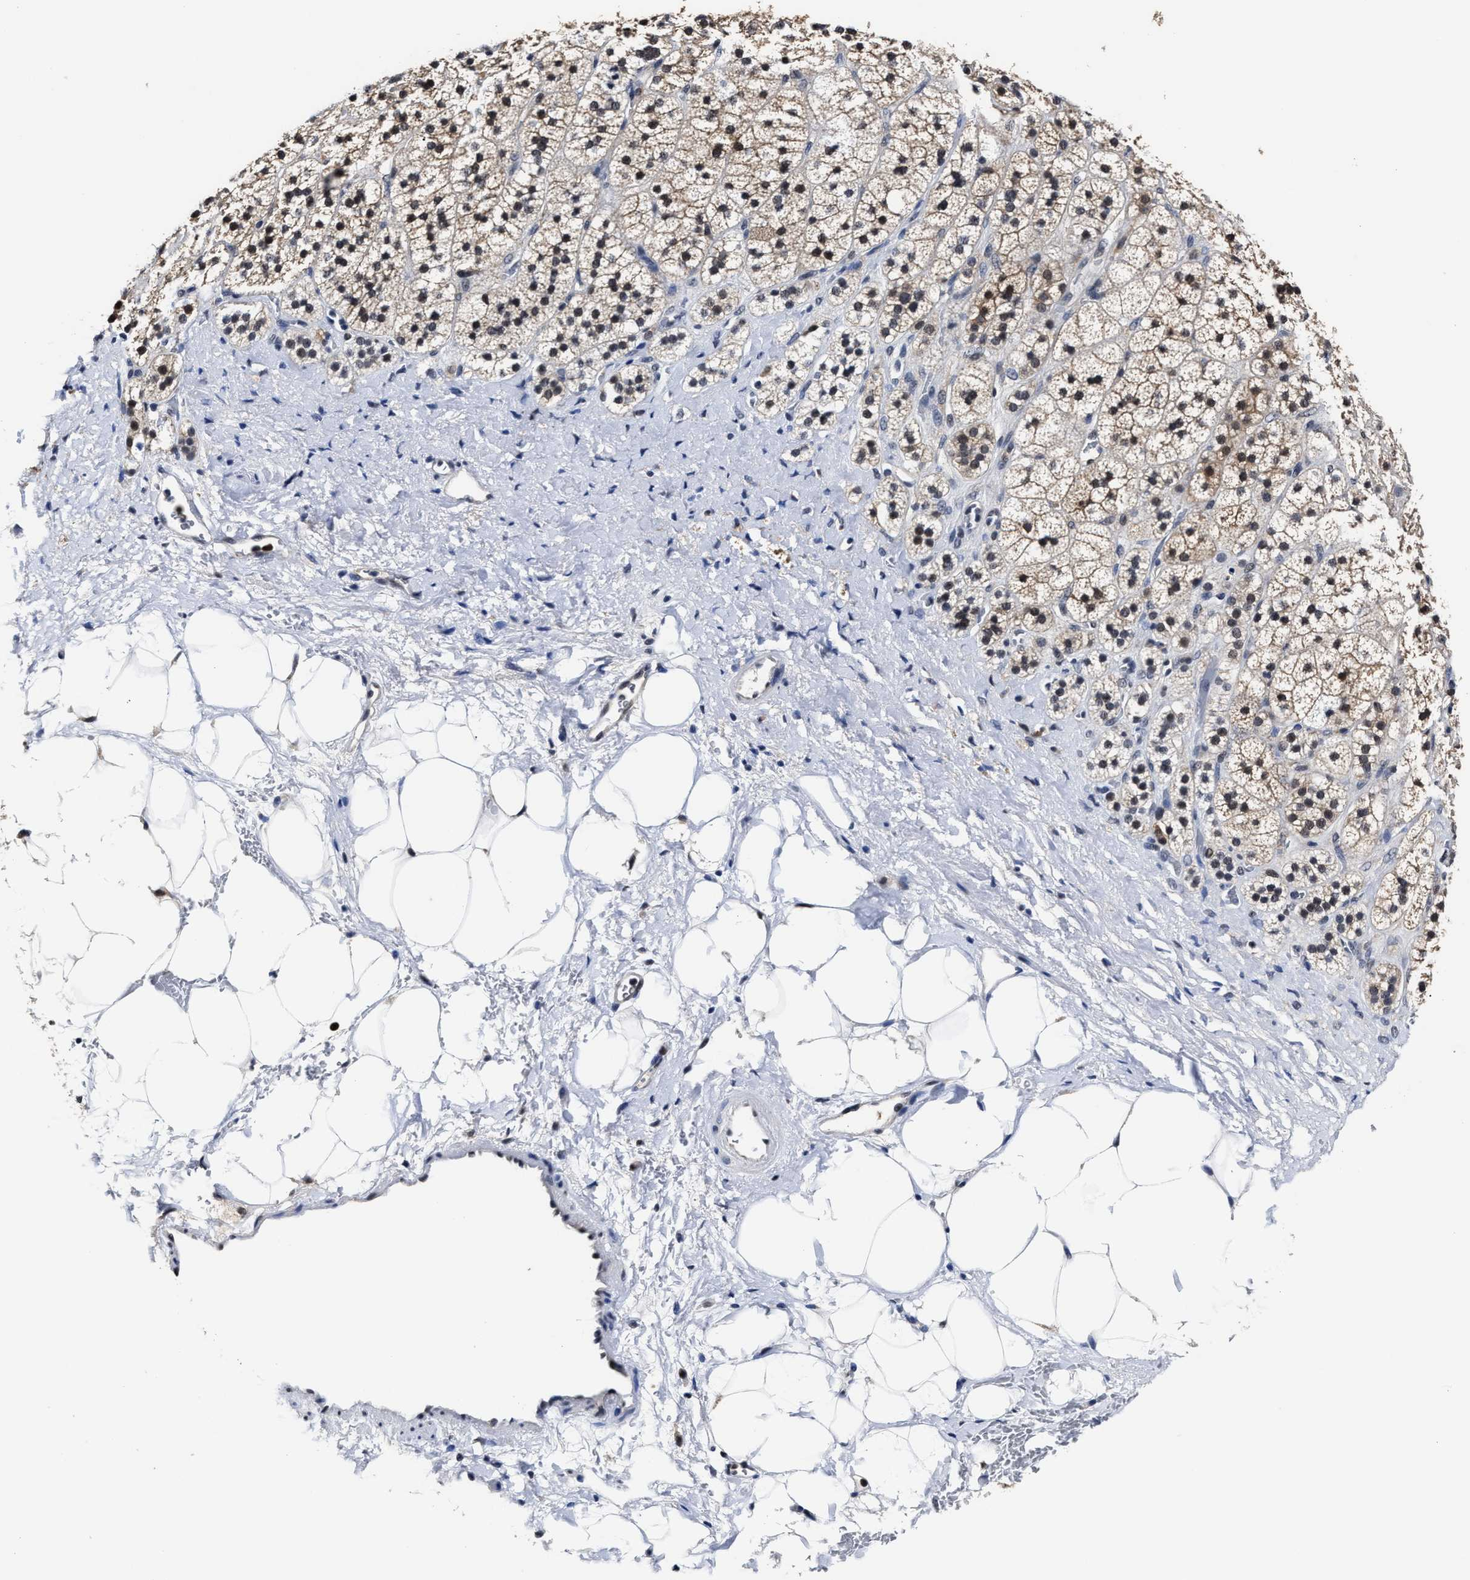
{"staining": {"intensity": "moderate", "quantity": "25%-75%", "location": "cytoplasmic/membranous,nuclear"}, "tissue": "adrenal gland", "cell_type": "Glandular cells", "image_type": "normal", "snomed": [{"axis": "morphology", "description": "Normal tissue, NOS"}, {"axis": "topography", "description": "Adrenal gland"}], "caption": "Immunohistochemistry photomicrograph of normal adrenal gland stained for a protein (brown), which exhibits medium levels of moderate cytoplasmic/membranous,nuclear staining in approximately 25%-75% of glandular cells.", "gene": "PRPF4B", "patient": {"sex": "male", "age": 56}}